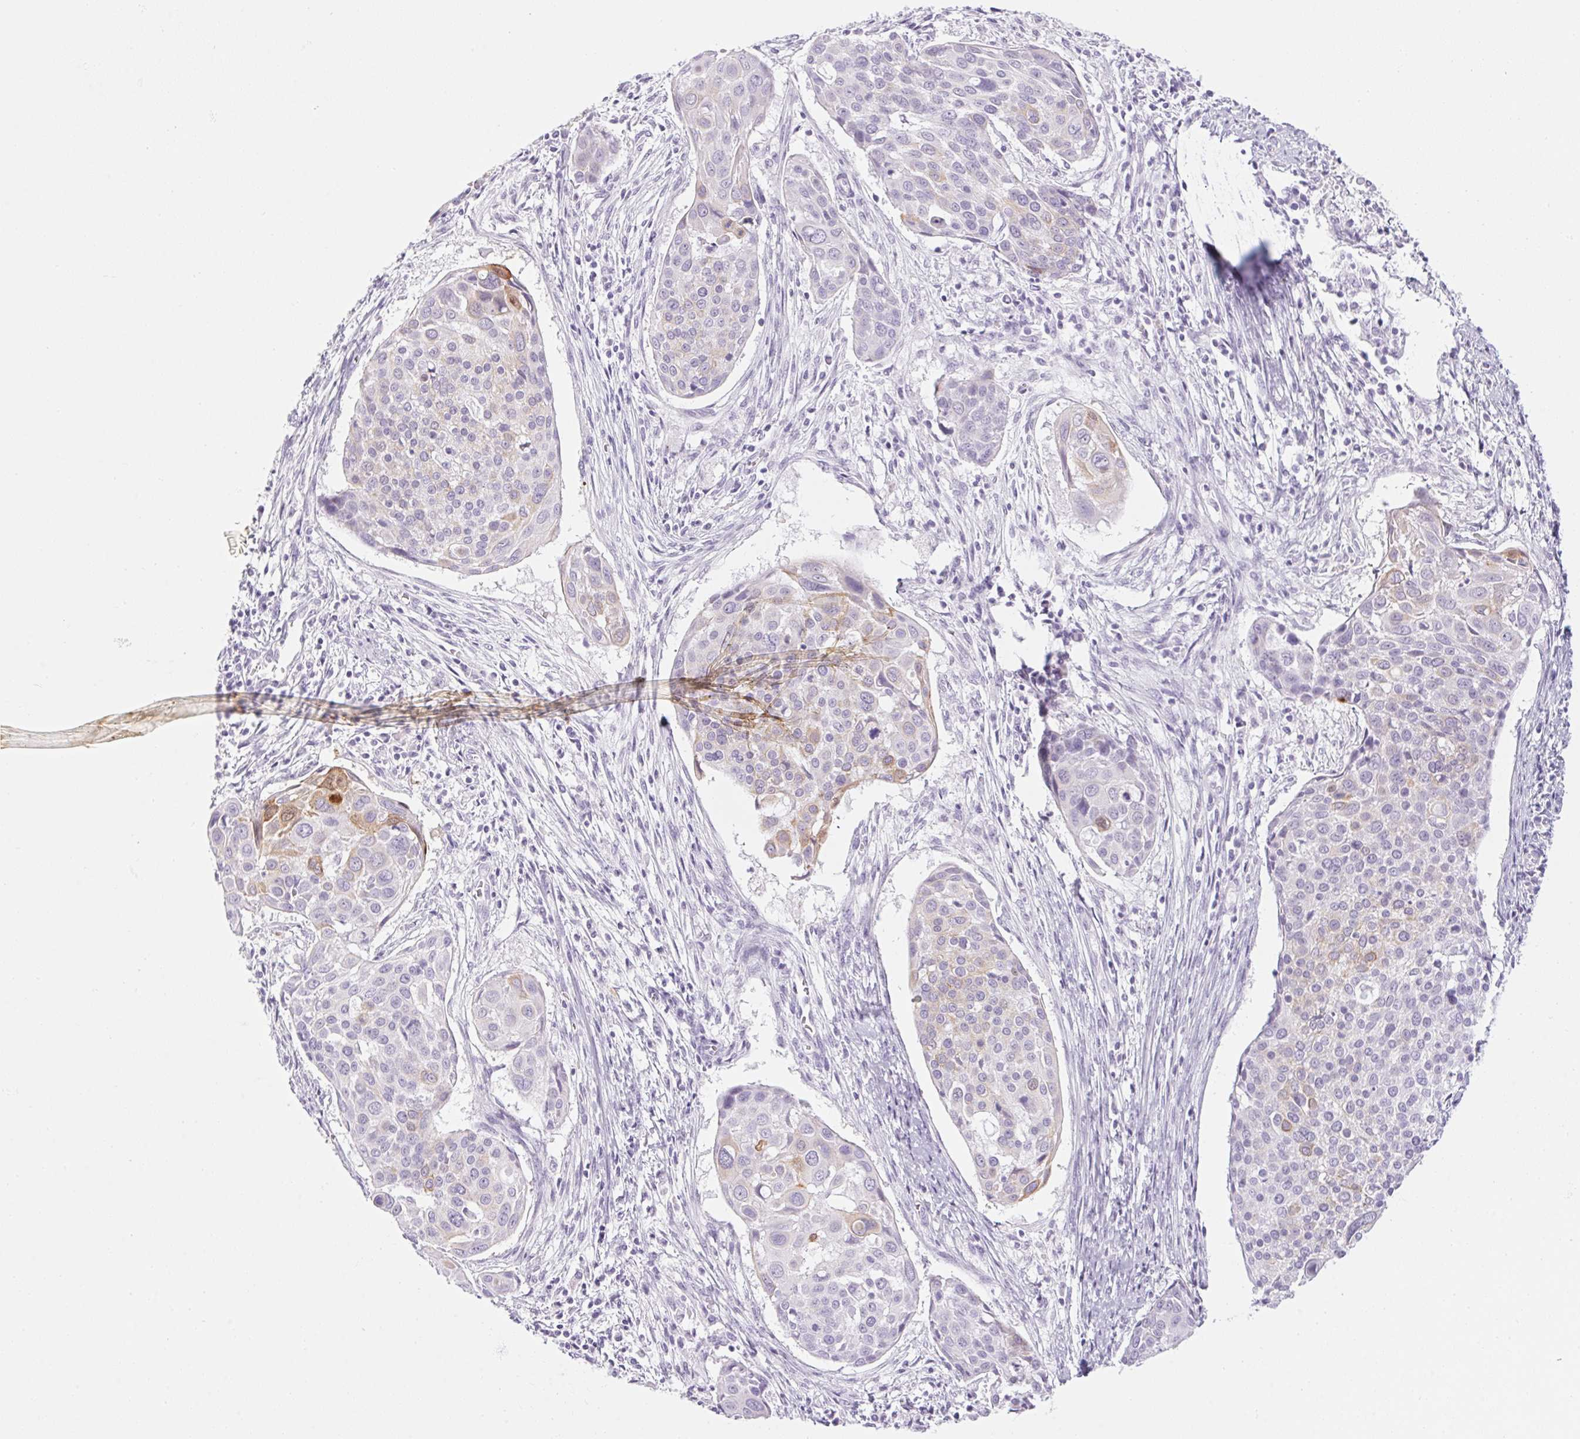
{"staining": {"intensity": "moderate", "quantity": "<25%", "location": "cytoplasmic/membranous"}, "tissue": "cervical cancer", "cell_type": "Tumor cells", "image_type": "cancer", "snomed": [{"axis": "morphology", "description": "Squamous cell carcinoma, NOS"}, {"axis": "topography", "description": "Cervix"}], "caption": "A high-resolution histopathology image shows IHC staining of cervical cancer, which shows moderate cytoplasmic/membranous positivity in about <25% of tumor cells.", "gene": "RPTN", "patient": {"sex": "female", "age": 39}}